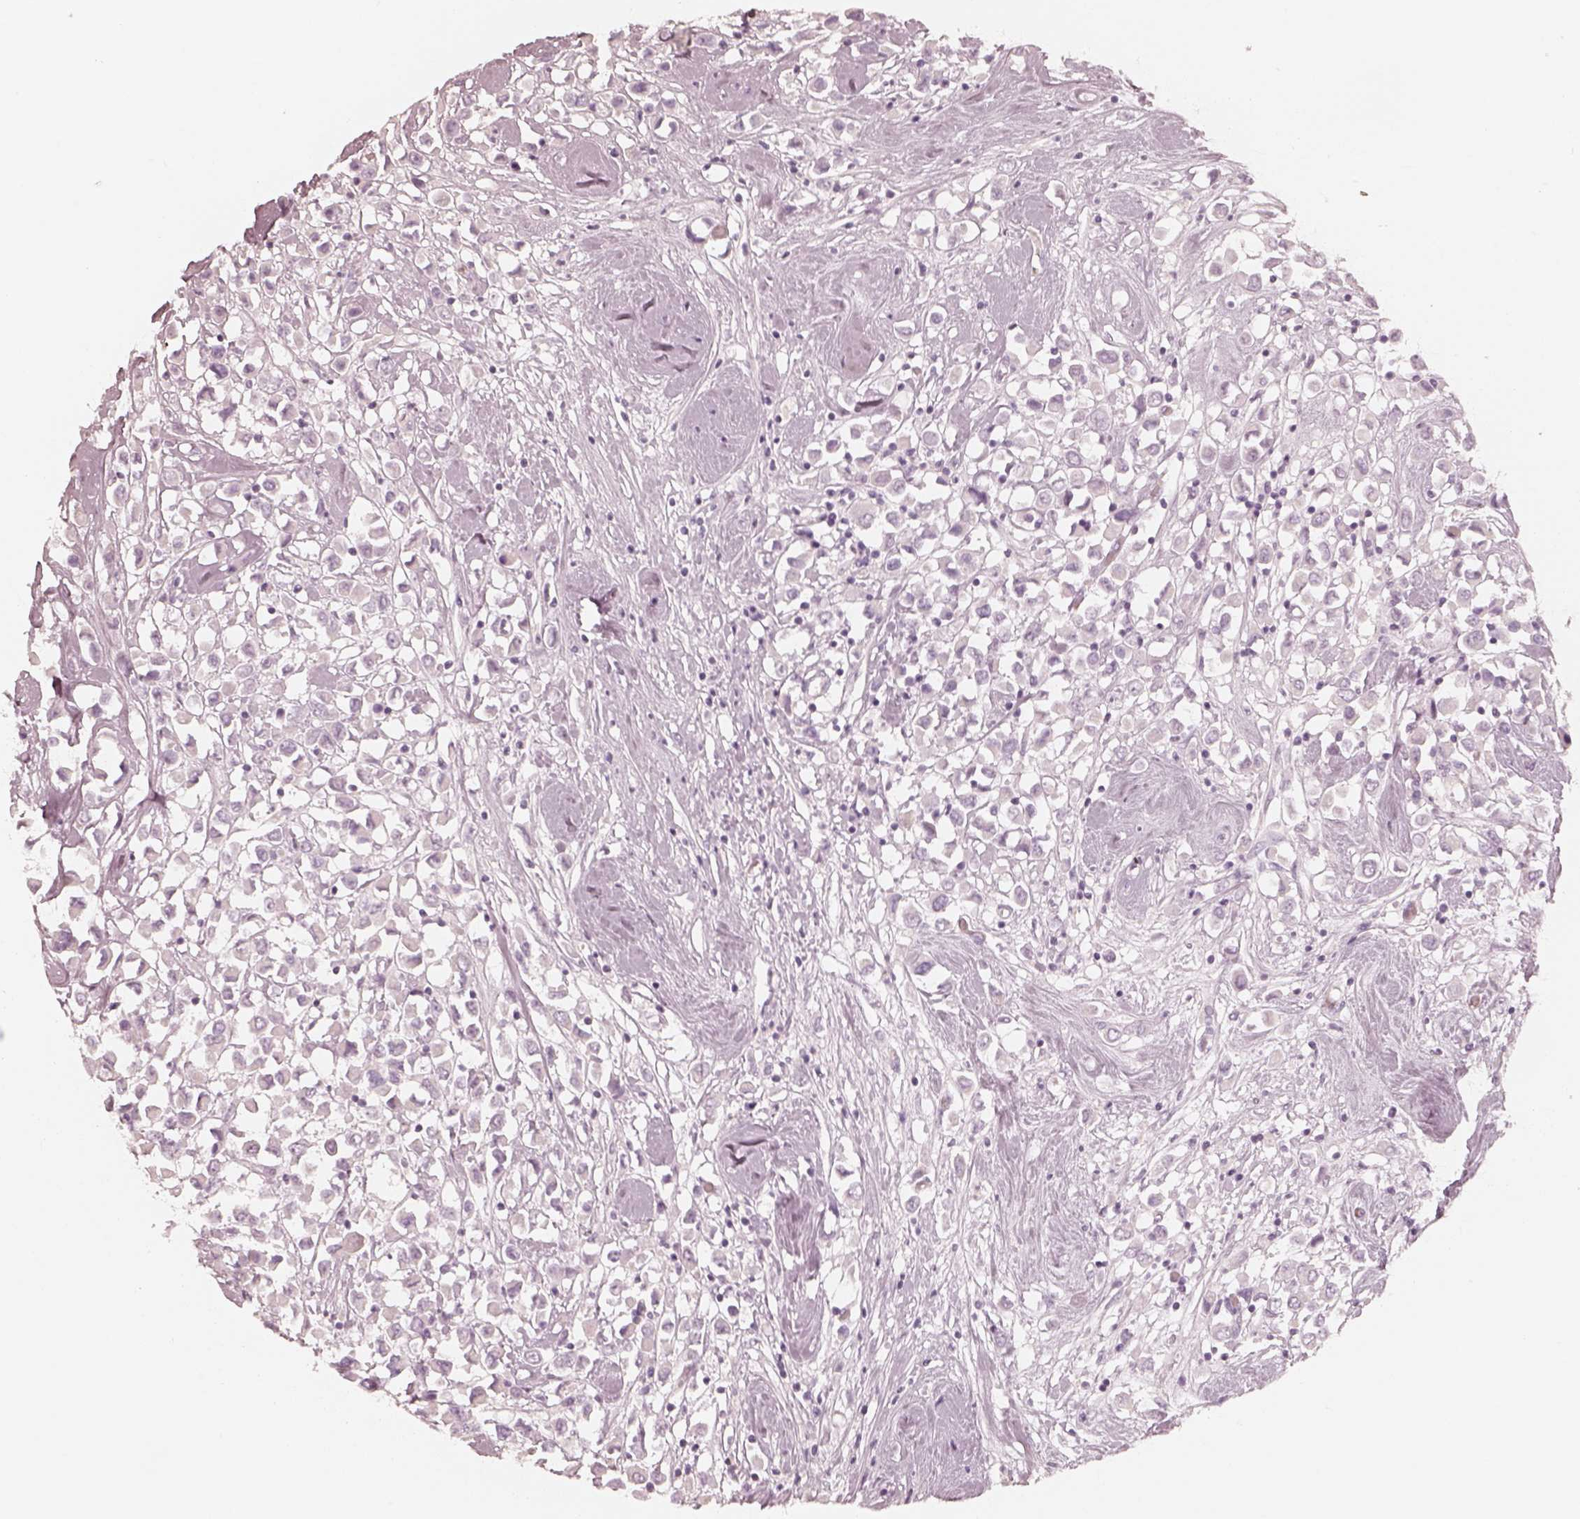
{"staining": {"intensity": "negative", "quantity": "none", "location": "none"}, "tissue": "breast cancer", "cell_type": "Tumor cells", "image_type": "cancer", "snomed": [{"axis": "morphology", "description": "Duct carcinoma"}, {"axis": "topography", "description": "Breast"}], "caption": "DAB immunohistochemical staining of breast intraductal carcinoma exhibits no significant expression in tumor cells.", "gene": "KRT82", "patient": {"sex": "female", "age": 61}}